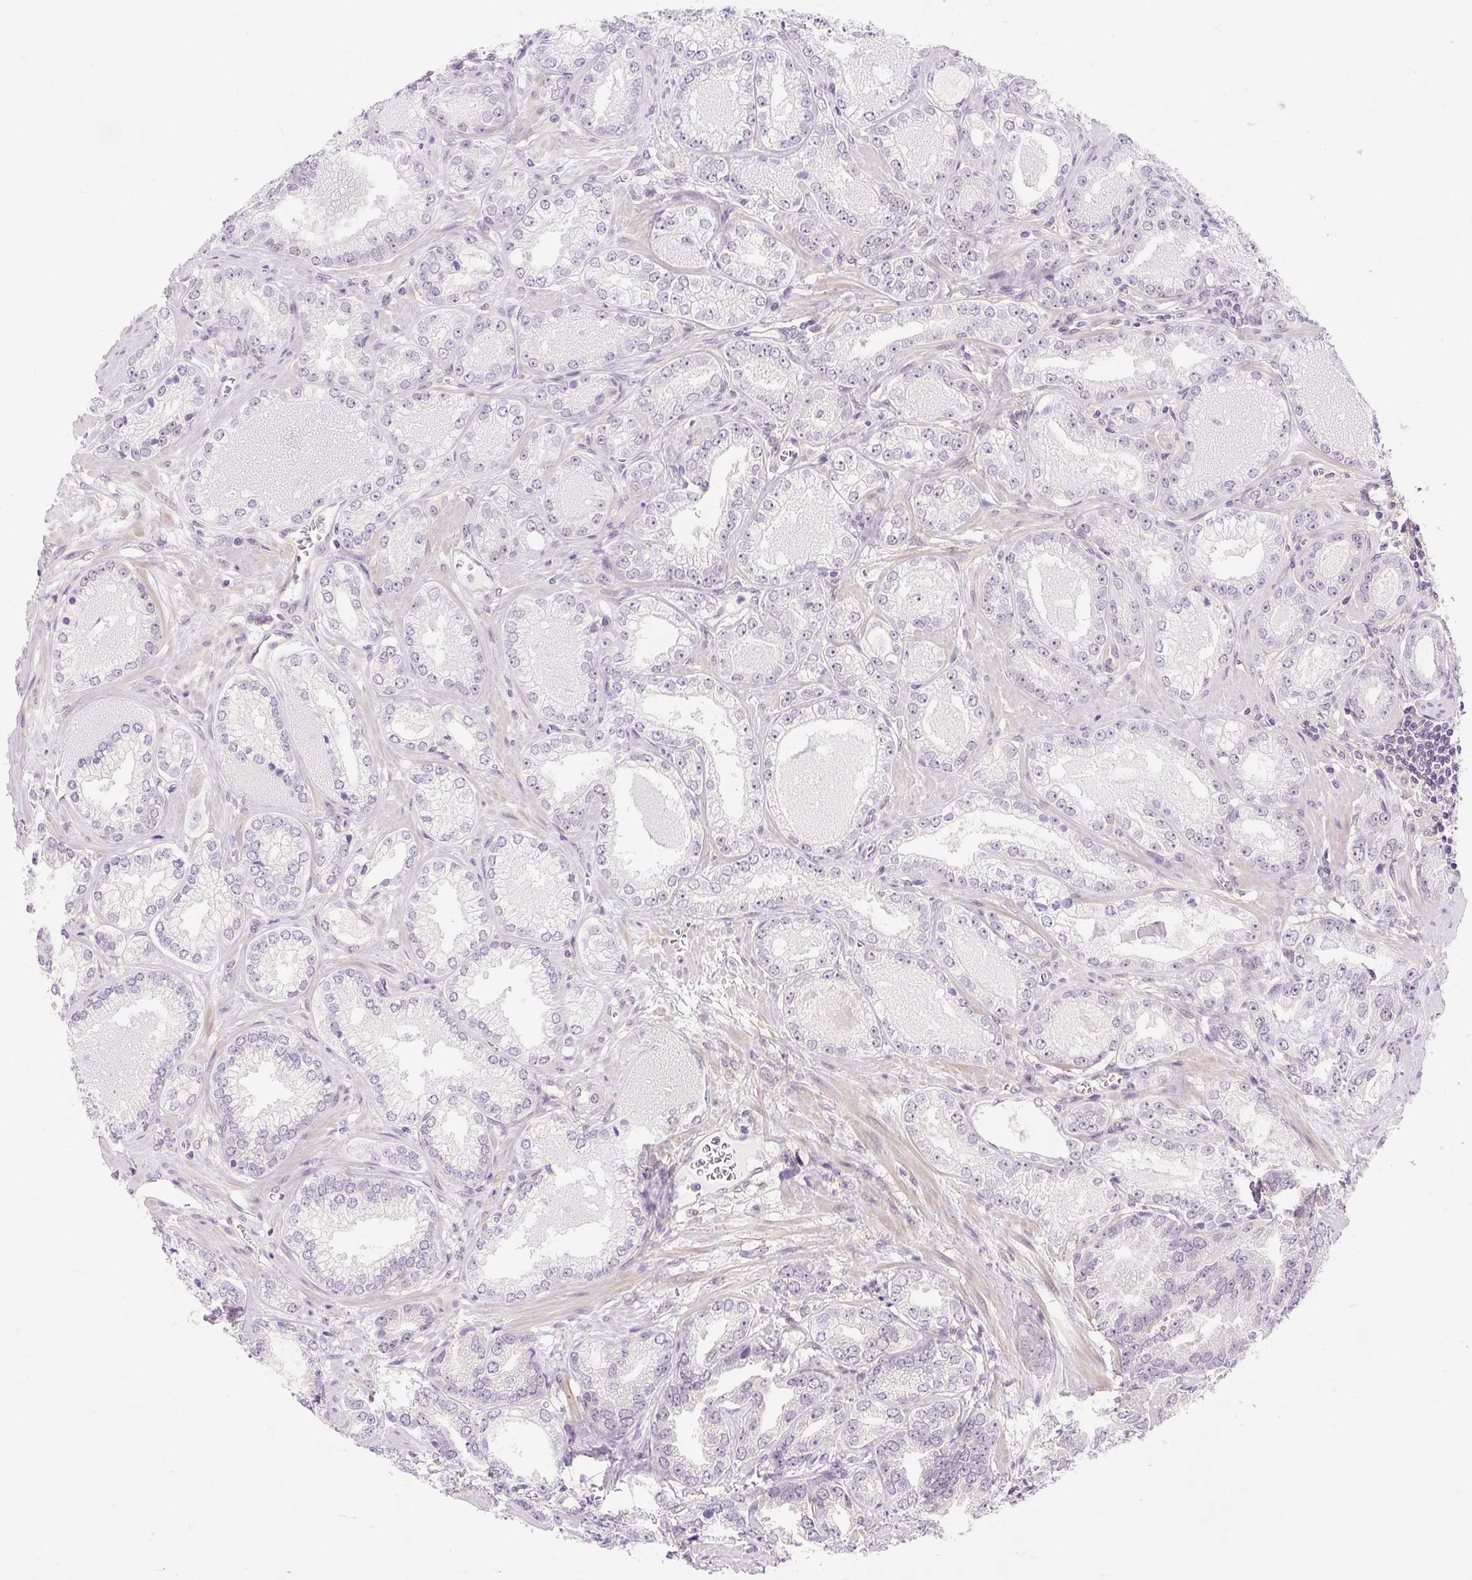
{"staining": {"intensity": "moderate", "quantity": "<25%", "location": "nuclear"}, "tissue": "prostate cancer", "cell_type": "Tumor cells", "image_type": "cancer", "snomed": [{"axis": "morphology", "description": "Adenocarcinoma, Medium grade"}, {"axis": "topography", "description": "Prostate"}], "caption": "This is an image of immunohistochemistry (IHC) staining of prostate adenocarcinoma (medium-grade), which shows moderate staining in the nuclear of tumor cells.", "gene": "OBP2A", "patient": {"sex": "male", "age": 57}}